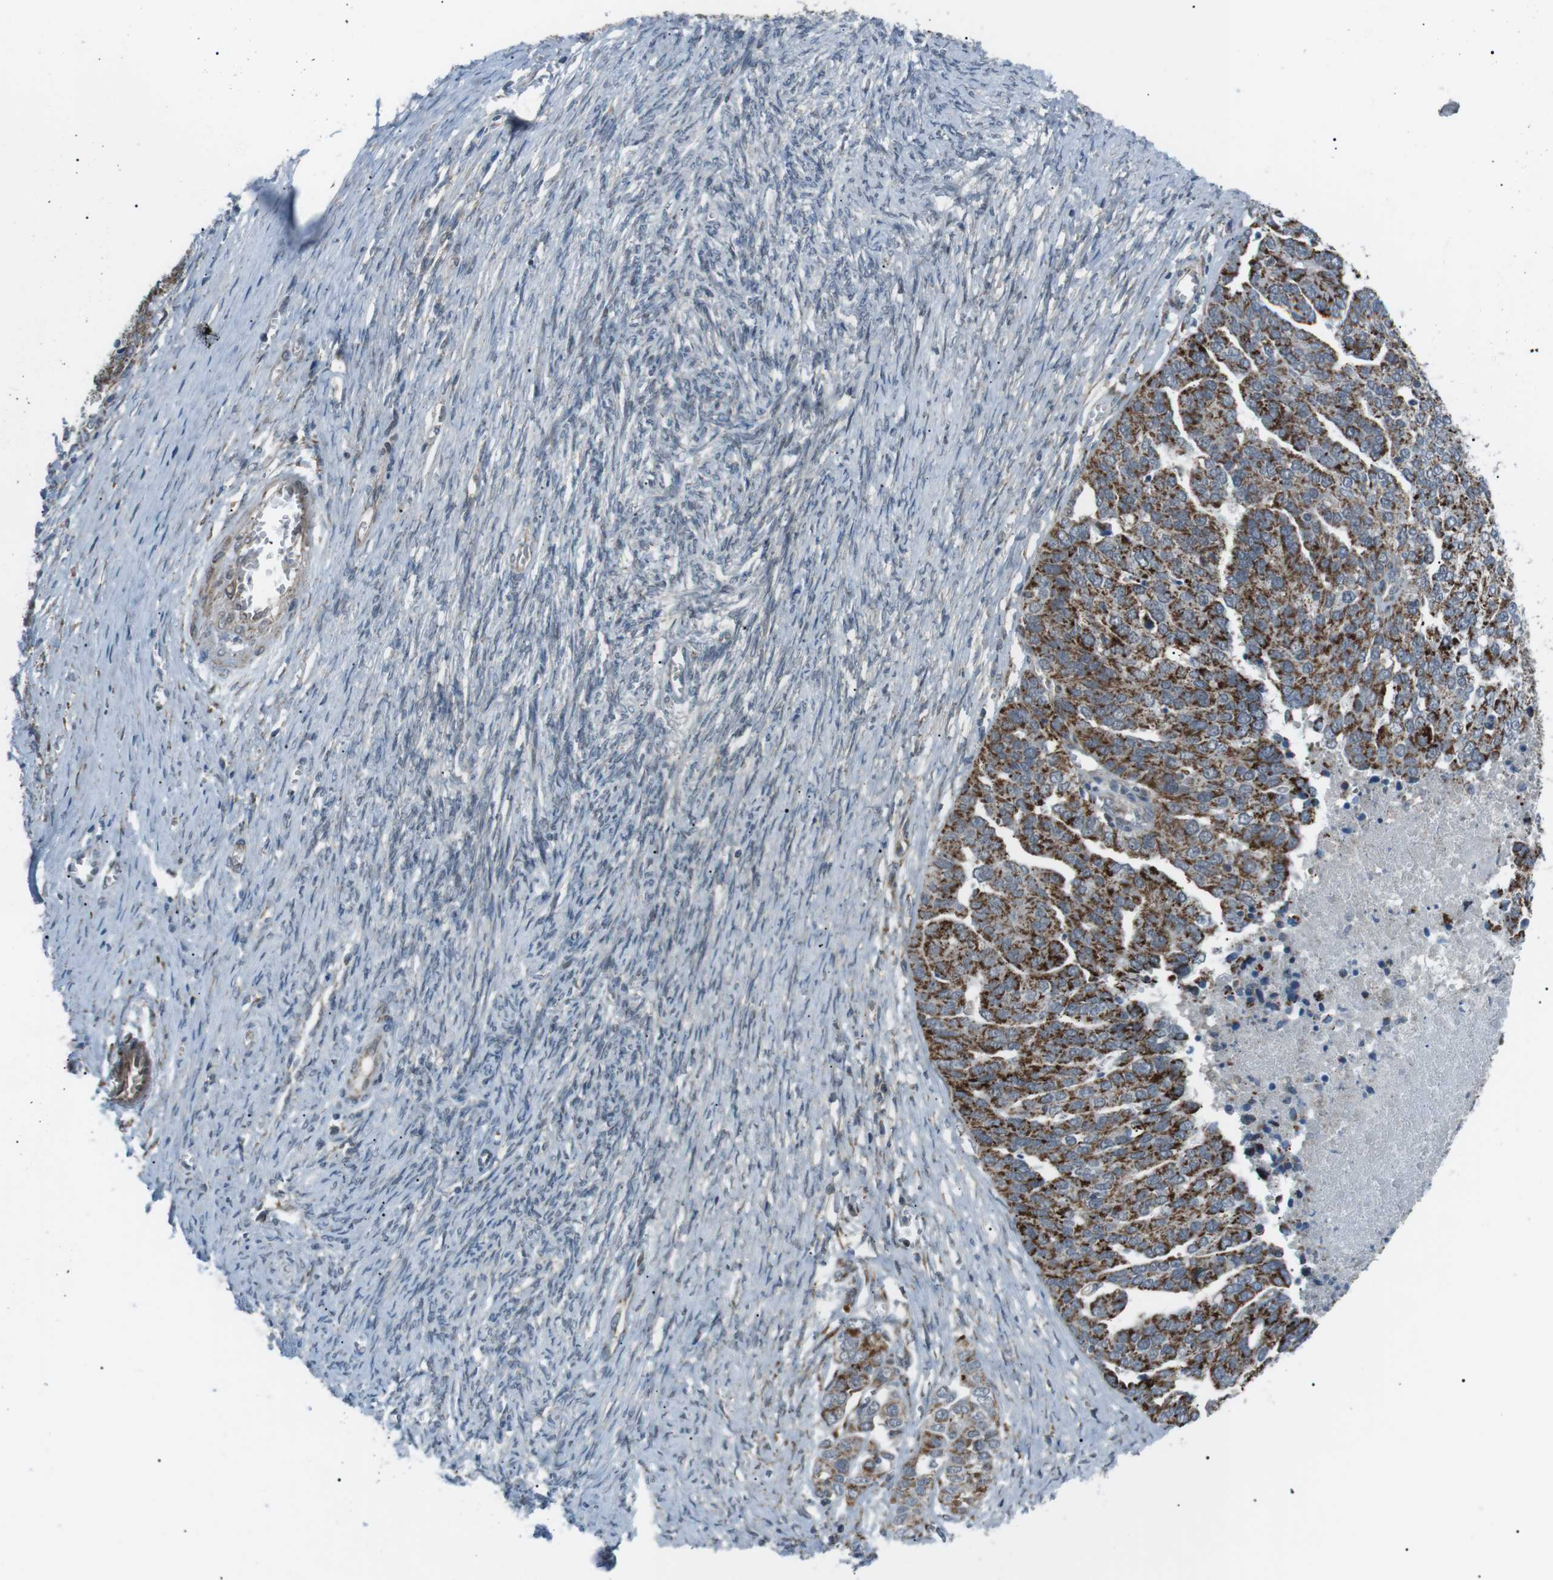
{"staining": {"intensity": "moderate", "quantity": ">75%", "location": "cytoplasmic/membranous"}, "tissue": "ovarian cancer", "cell_type": "Tumor cells", "image_type": "cancer", "snomed": [{"axis": "morphology", "description": "Cystadenocarcinoma, serous, NOS"}, {"axis": "topography", "description": "Ovary"}], "caption": "The photomicrograph displays staining of ovarian cancer (serous cystadenocarcinoma), revealing moderate cytoplasmic/membranous protein staining (brown color) within tumor cells. The staining is performed using DAB (3,3'-diaminobenzidine) brown chromogen to label protein expression. The nuclei are counter-stained blue using hematoxylin.", "gene": "ARID5B", "patient": {"sex": "female", "age": 44}}